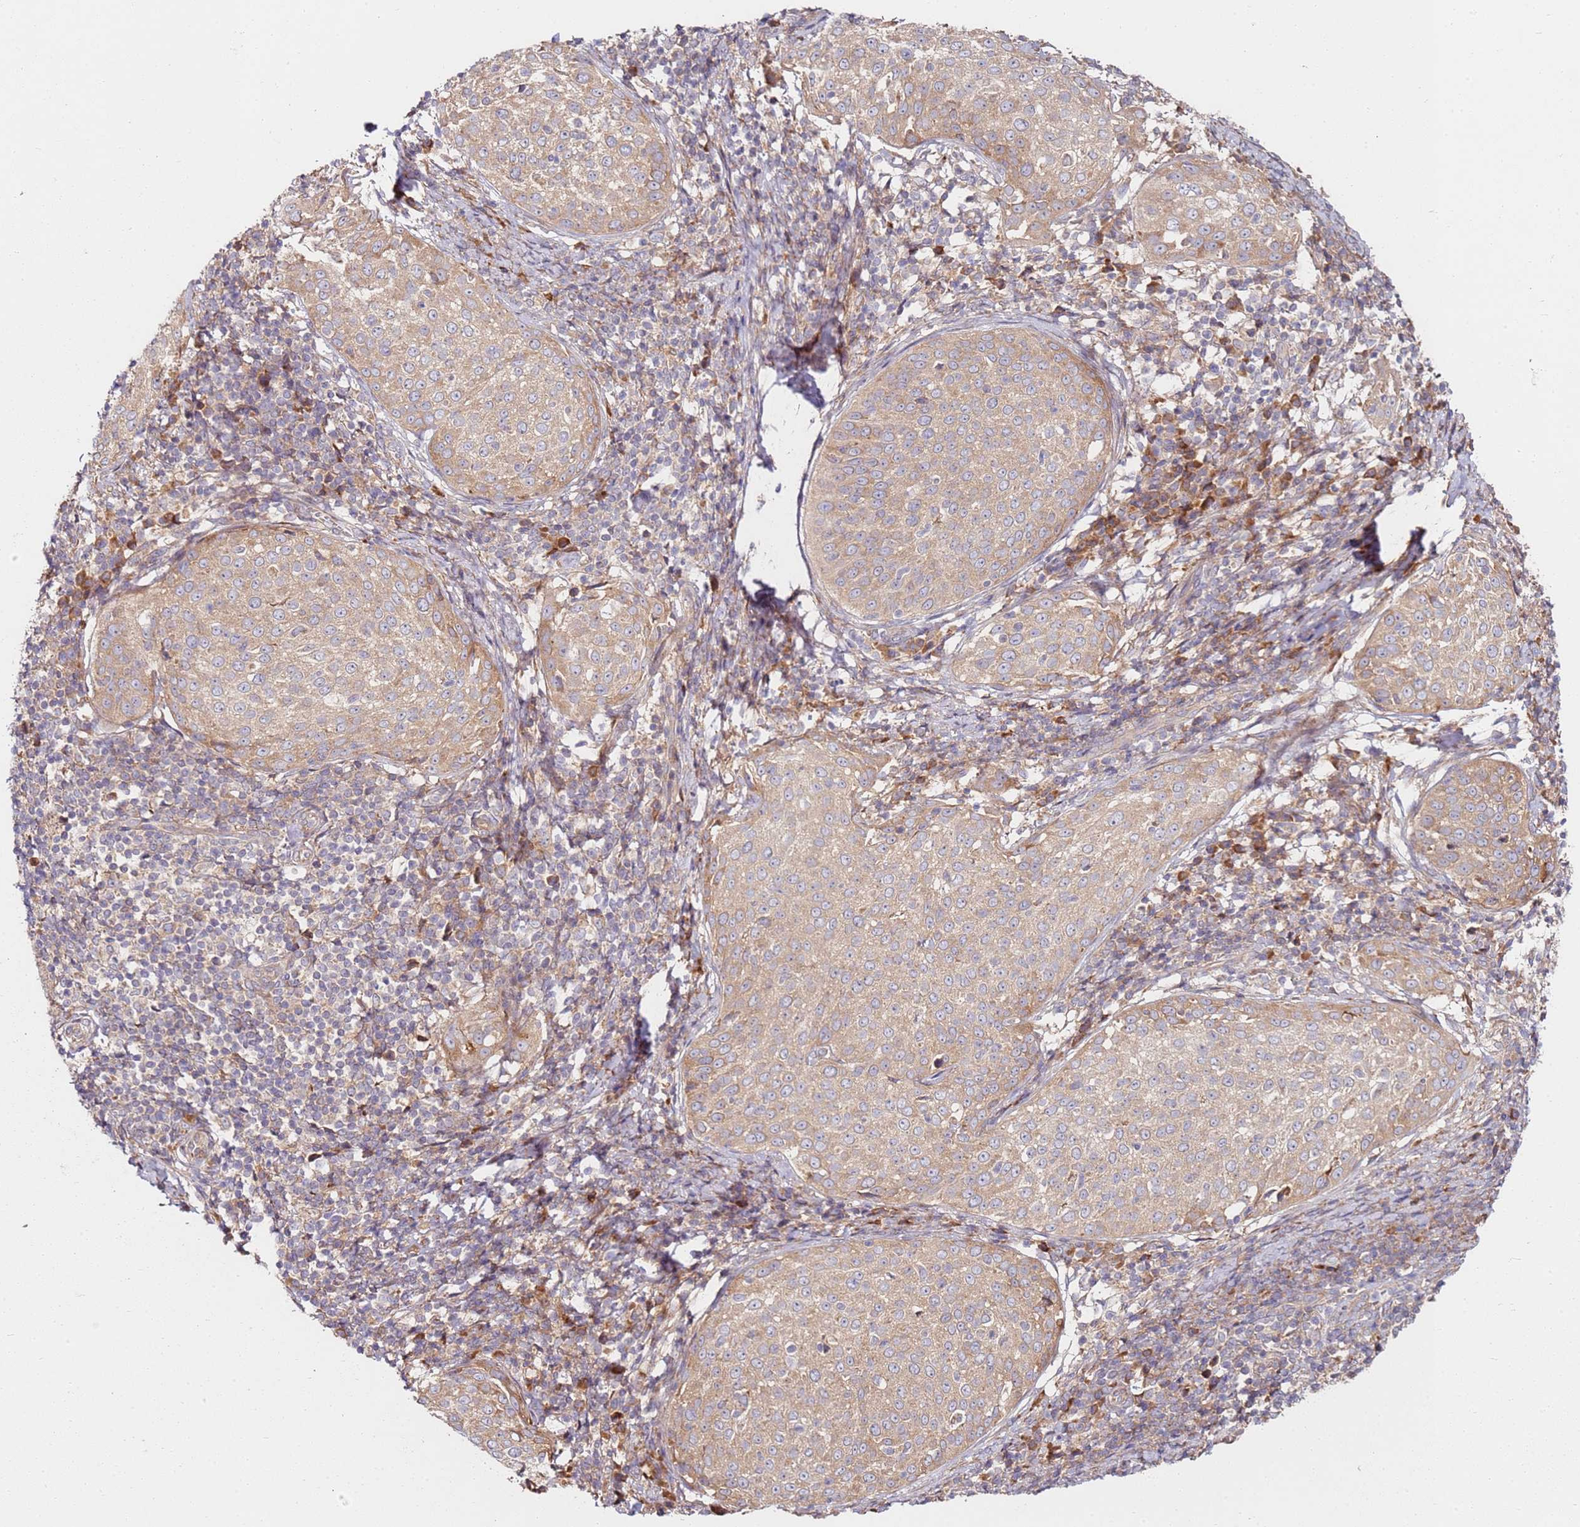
{"staining": {"intensity": "weak", "quantity": "25%-75%", "location": "cytoplasmic/membranous"}, "tissue": "cervical cancer", "cell_type": "Tumor cells", "image_type": "cancer", "snomed": [{"axis": "morphology", "description": "Squamous cell carcinoma, NOS"}, {"axis": "topography", "description": "Cervix"}], "caption": "Protein expression analysis of cervical squamous cell carcinoma exhibits weak cytoplasmic/membranous positivity in approximately 25%-75% of tumor cells.", "gene": "RPS3A", "patient": {"sex": "female", "age": 57}}